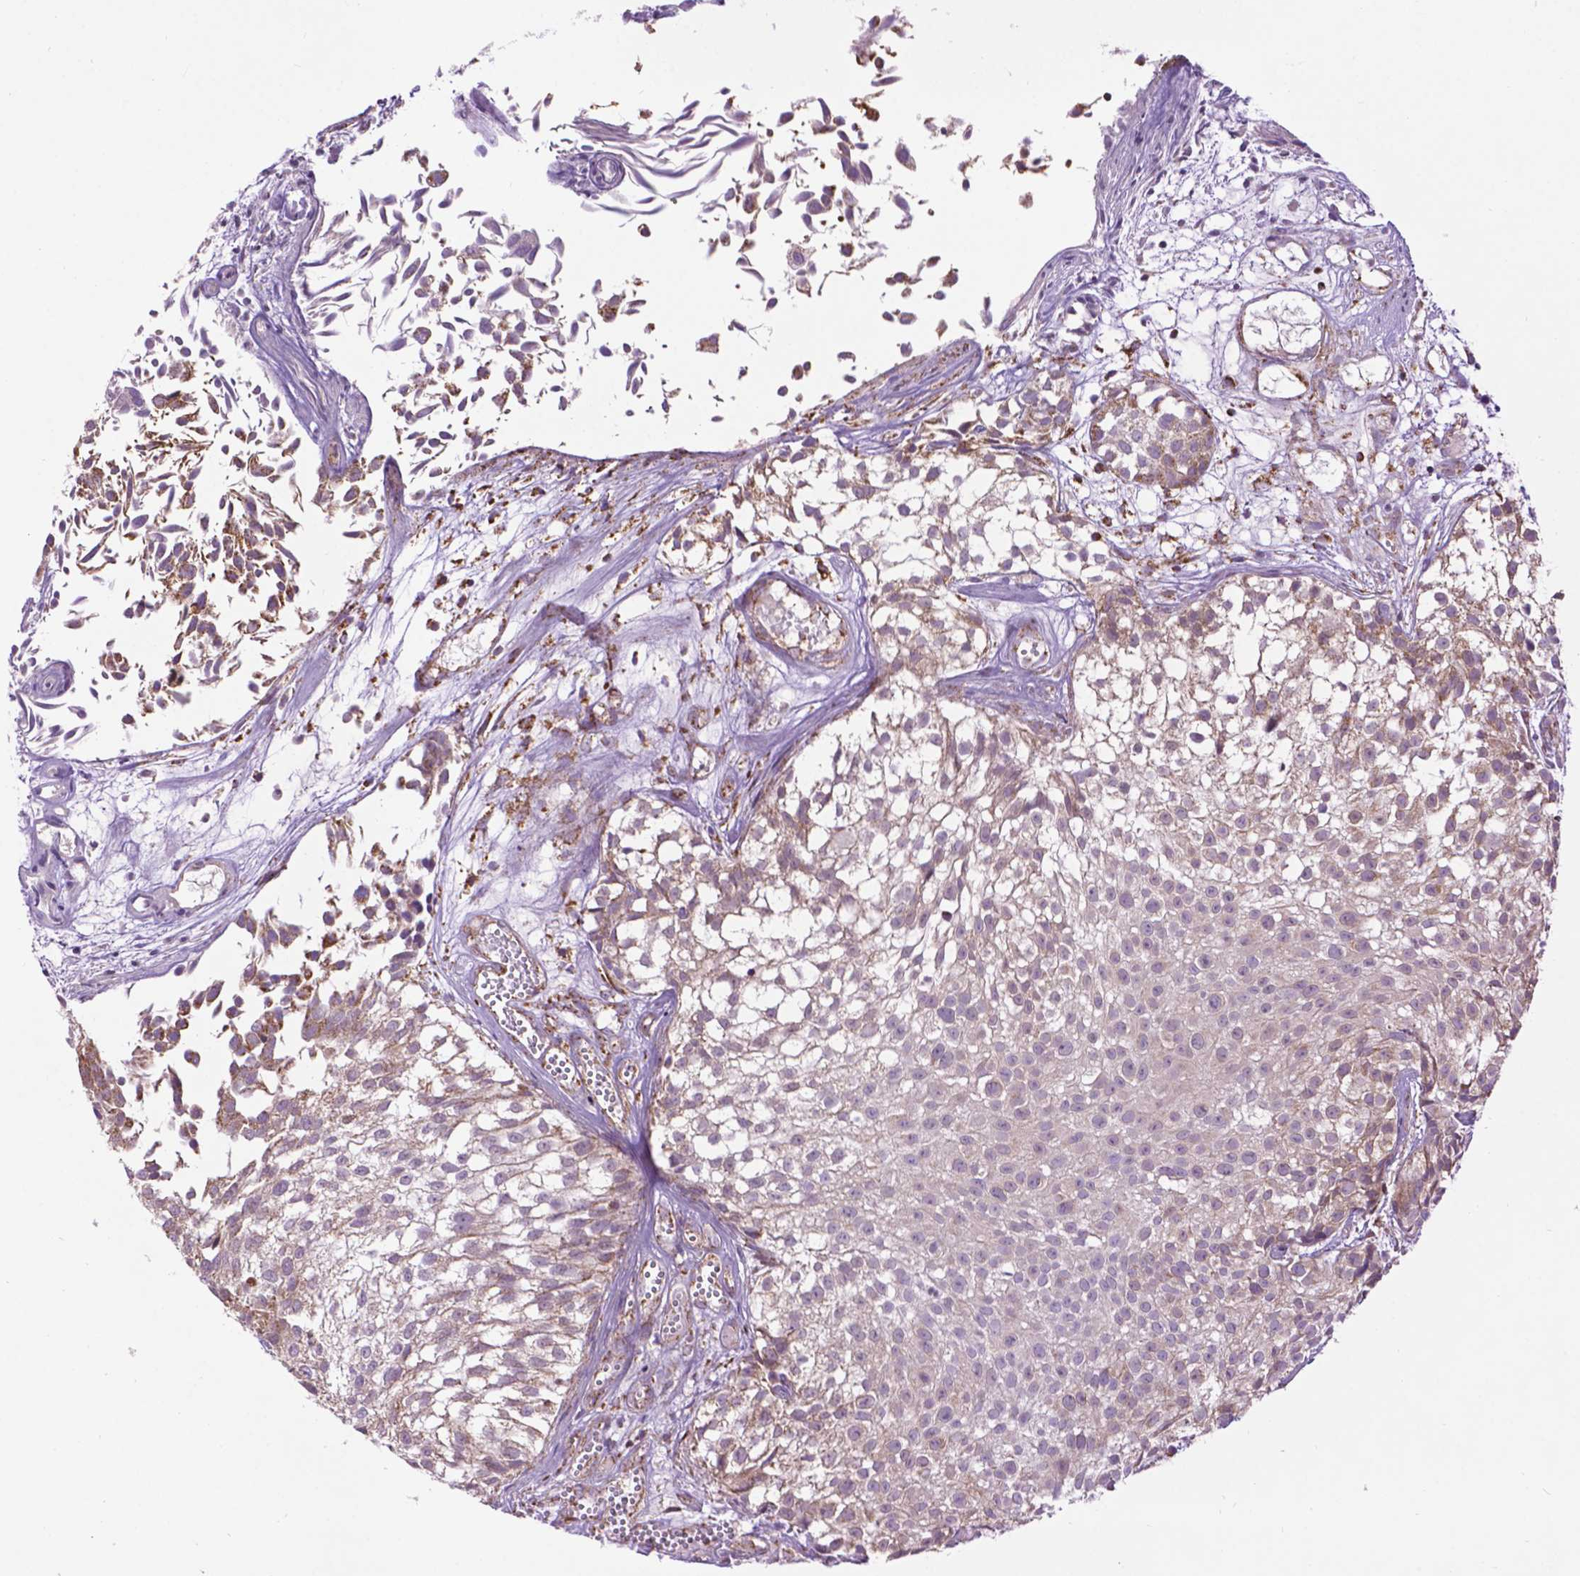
{"staining": {"intensity": "moderate", "quantity": "25%-75%", "location": "cytoplasmic/membranous"}, "tissue": "urothelial cancer", "cell_type": "Tumor cells", "image_type": "cancer", "snomed": [{"axis": "morphology", "description": "Urothelial carcinoma, Low grade"}, {"axis": "topography", "description": "Urinary bladder"}], "caption": "Immunohistochemical staining of human urothelial carcinoma (low-grade) exhibits moderate cytoplasmic/membranous protein positivity in approximately 25%-75% of tumor cells.", "gene": "PYCR3", "patient": {"sex": "male", "age": 70}}